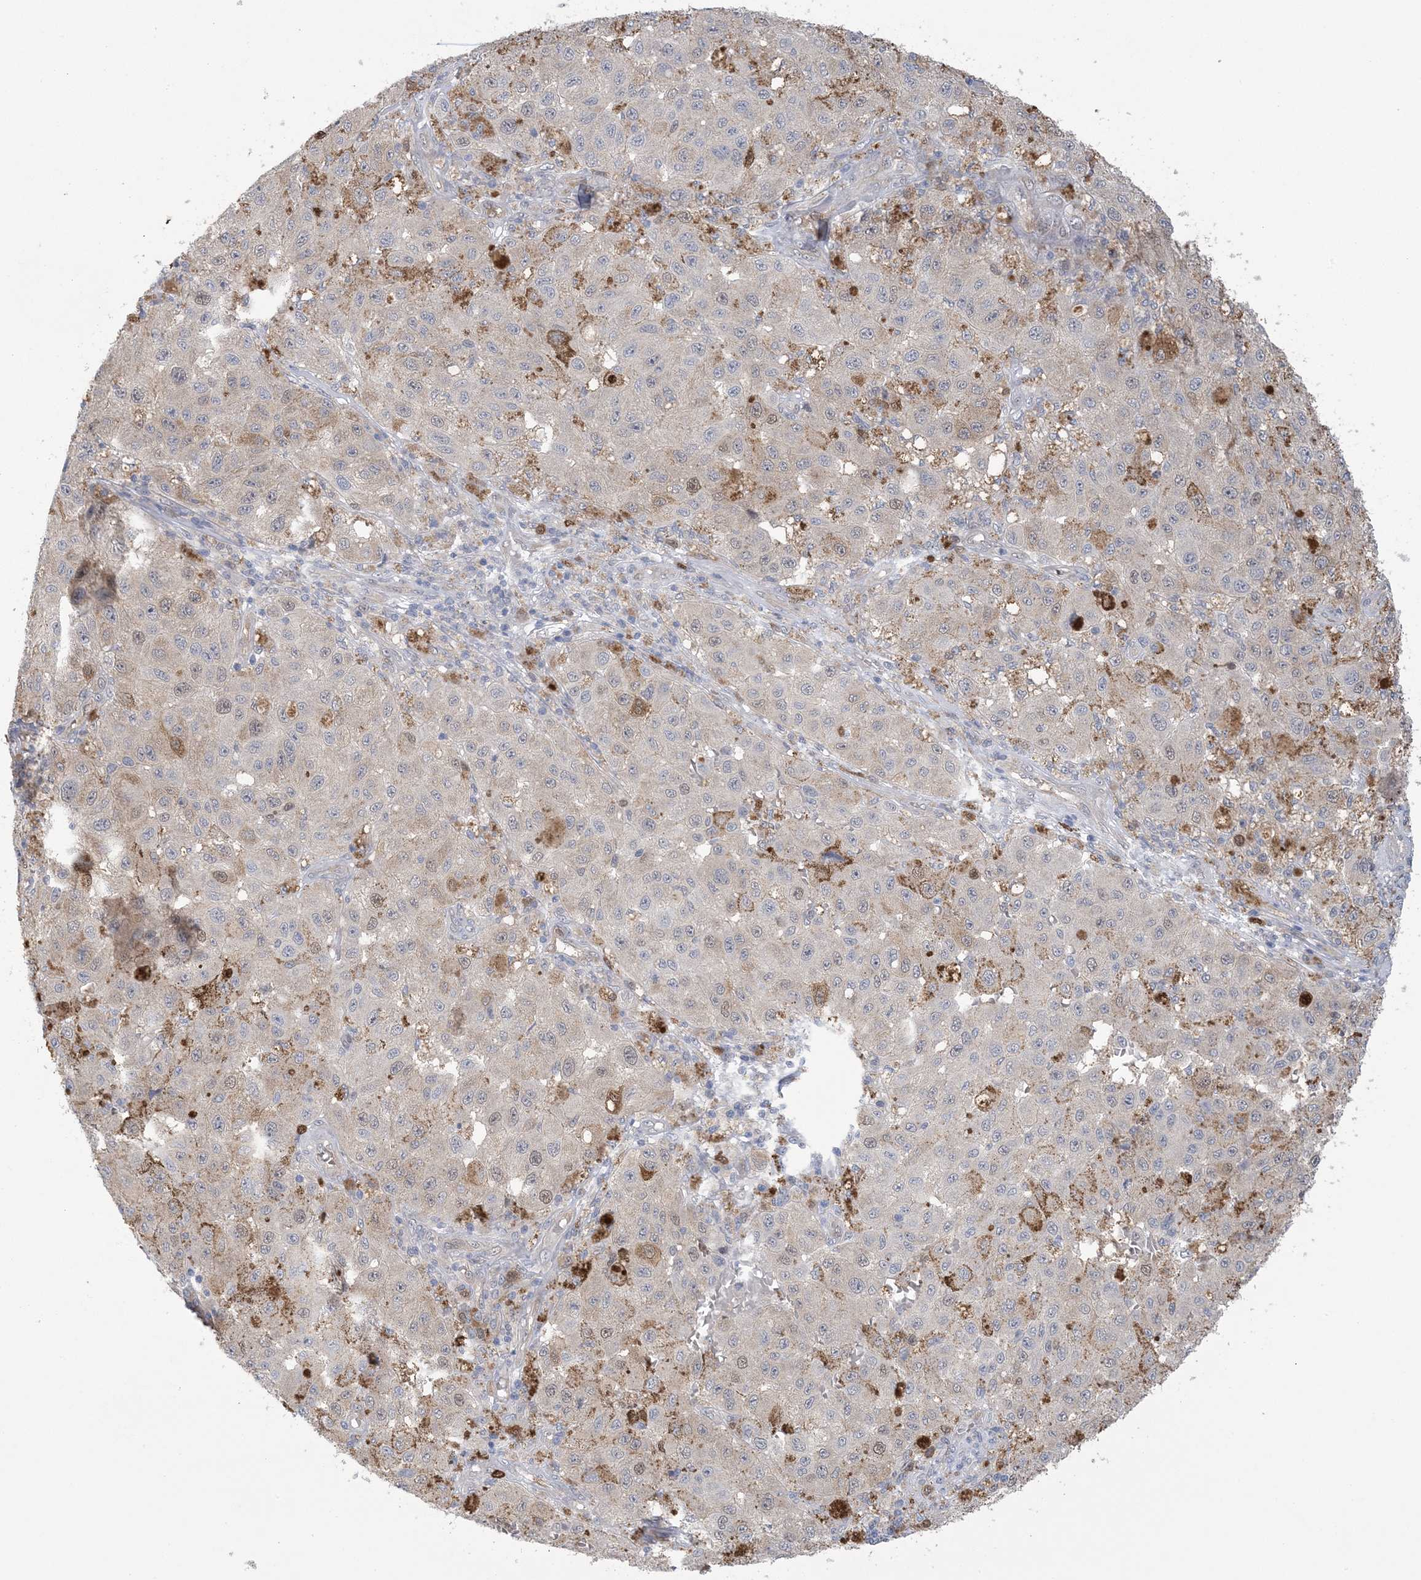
{"staining": {"intensity": "negative", "quantity": "none", "location": "none"}, "tissue": "melanoma", "cell_type": "Tumor cells", "image_type": "cancer", "snomed": [{"axis": "morphology", "description": "Malignant melanoma, NOS"}, {"axis": "topography", "description": "Skin"}], "caption": "This is an IHC histopathology image of human malignant melanoma. There is no staining in tumor cells.", "gene": "HMGCS1", "patient": {"sex": "female", "age": 64}}